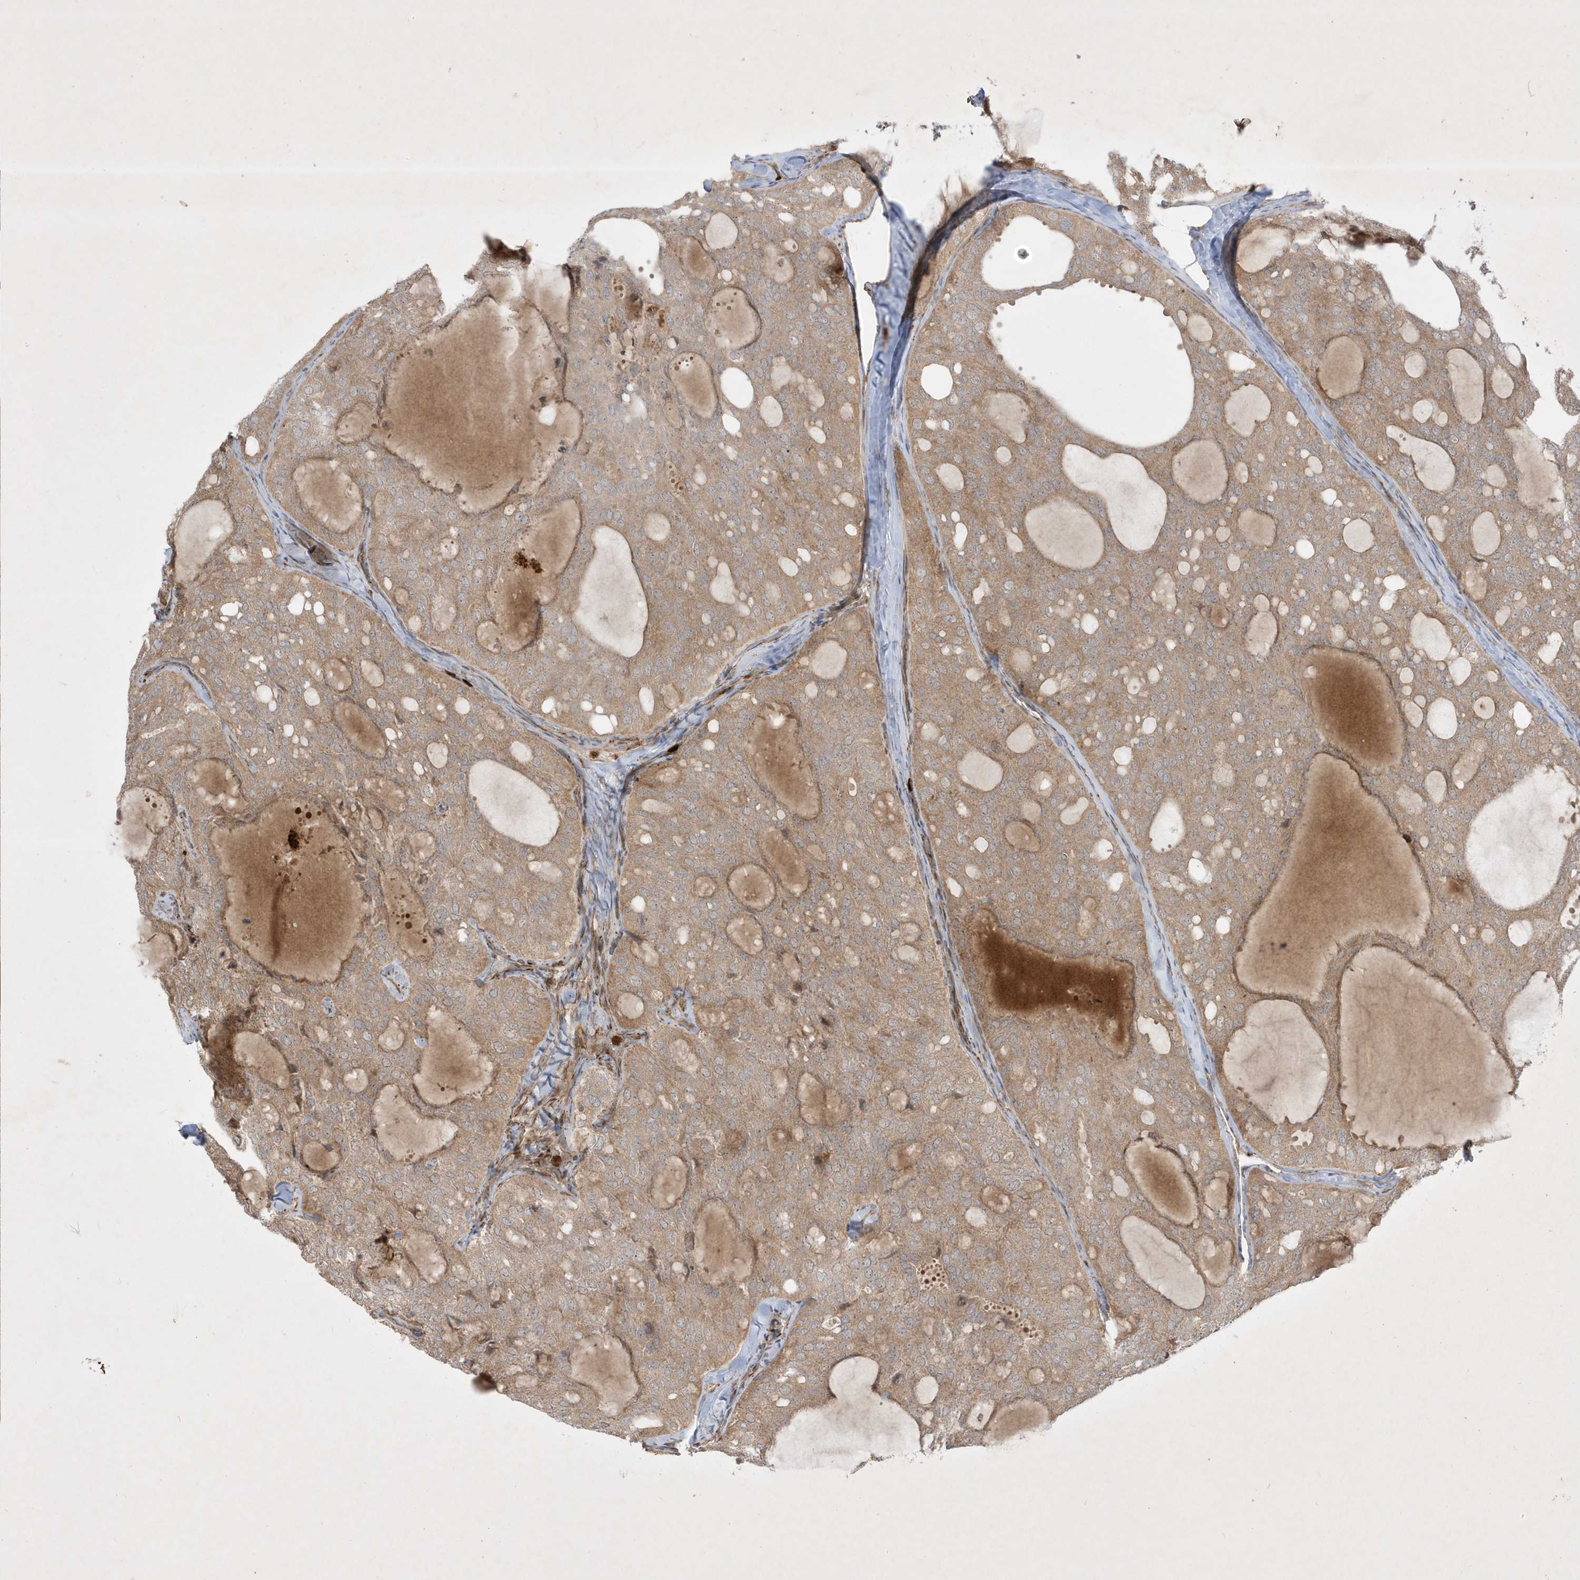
{"staining": {"intensity": "weak", "quantity": ">75%", "location": "cytoplasmic/membranous"}, "tissue": "thyroid cancer", "cell_type": "Tumor cells", "image_type": "cancer", "snomed": [{"axis": "morphology", "description": "Follicular adenoma carcinoma, NOS"}, {"axis": "topography", "description": "Thyroid gland"}], "caption": "This histopathology image demonstrates IHC staining of thyroid cancer, with low weak cytoplasmic/membranous expression in approximately >75% of tumor cells.", "gene": "IFT57", "patient": {"sex": "male", "age": 75}}